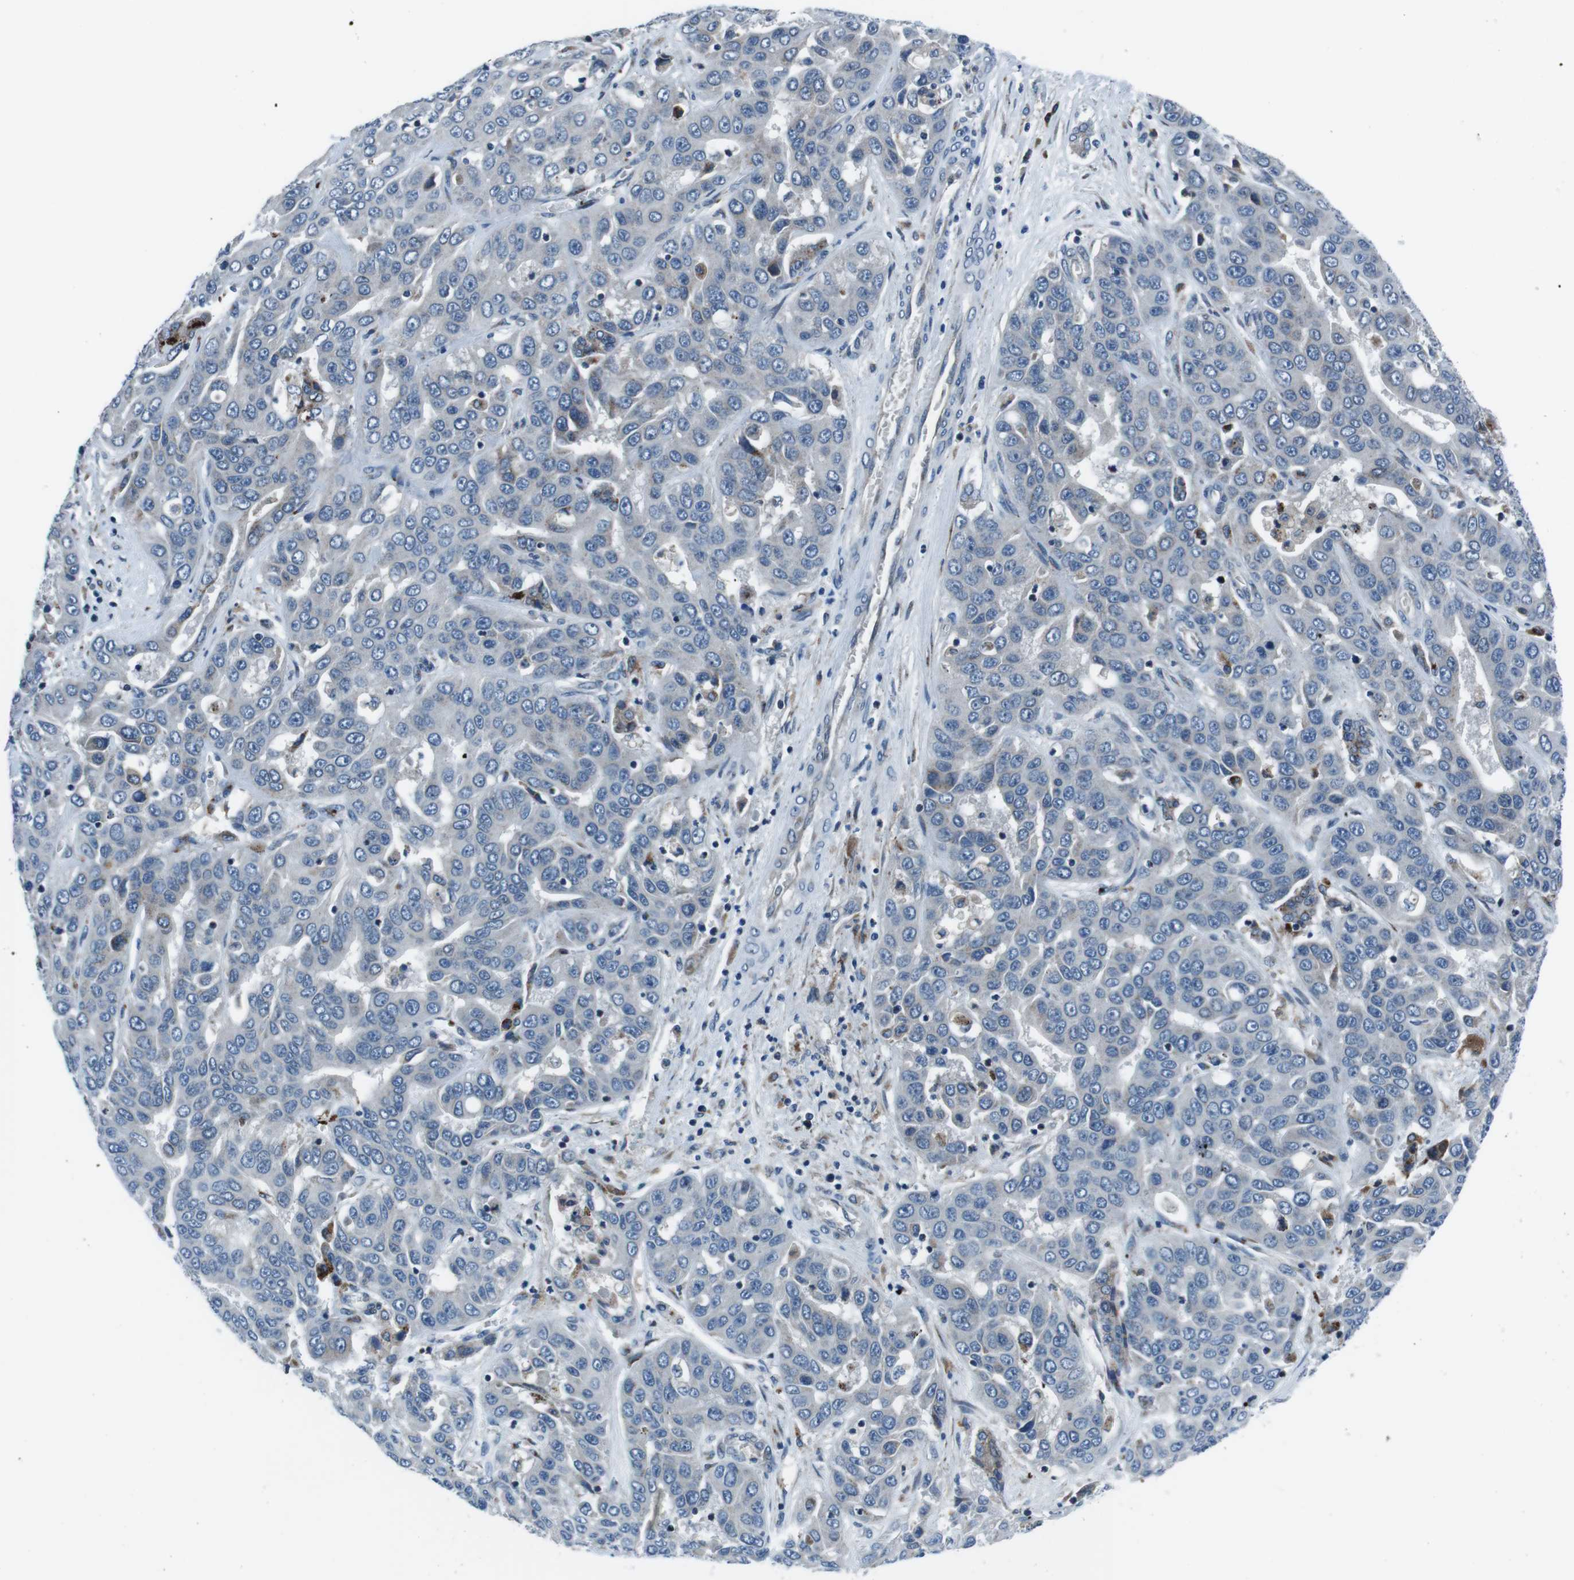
{"staining": {"intensity": "negative", "quantity": "none", "location": "none"}, "tissue": "liver cancer", "cell_type": "Tumor cells", "image_type": "cancer", "snomed": [{"axis": "morphology", "description": "Cholangiocarcinoma"}, {"axis": "topography", "description": "Liver"}], "caption": "IHC micrograph of cholangiocarcinoma (liver) stained for a protein (brown), which exhibits no staining in tumor cells.", "gene": "NUCB2", "patient": {"sex": "female", "age": 52}}